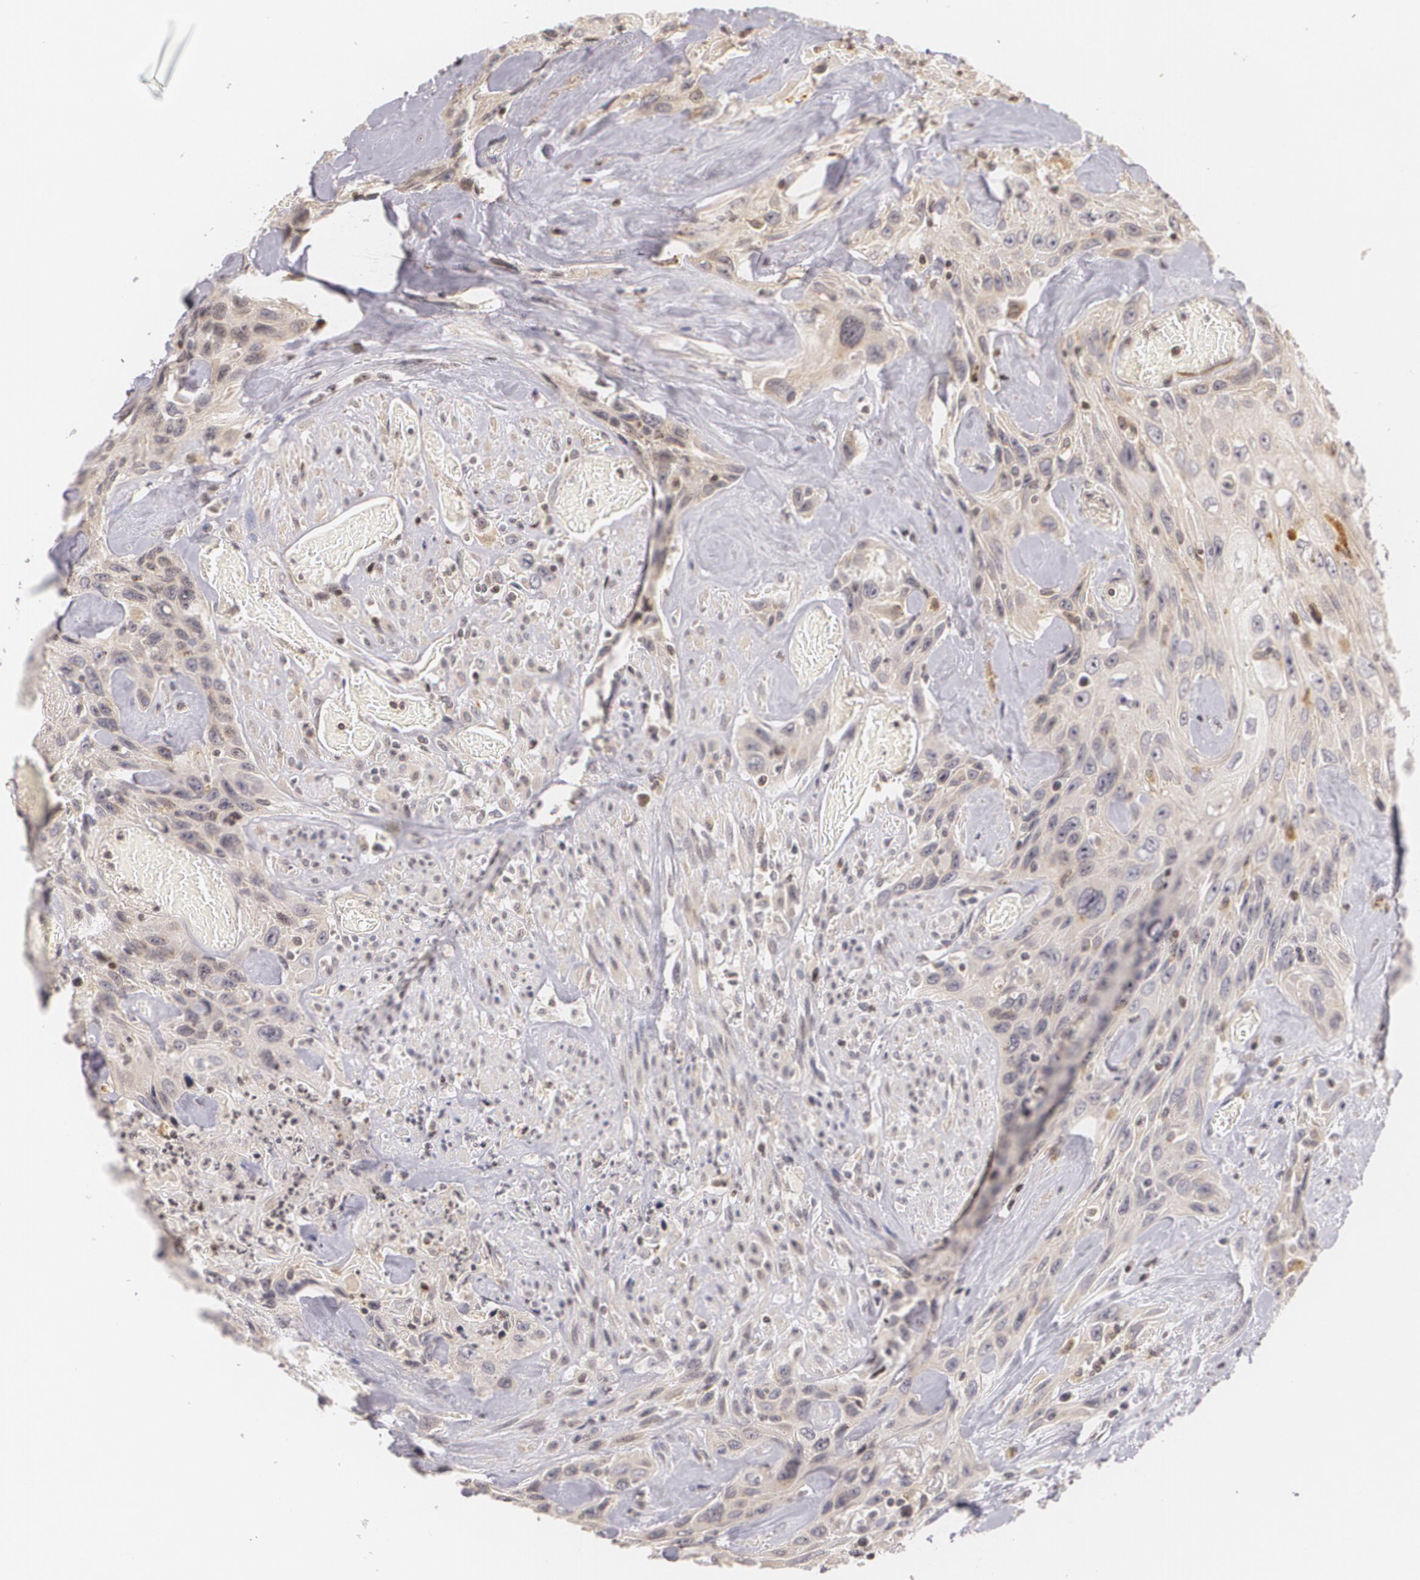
{"staining": {"intensity": "weak", "quantity": "25%-75%", "location": "cytoplasmic/membranous"}, "tissue": "urothelial cancer", "cell_type": "Tumor cells", "image_type": "cancer", "snomed": [{"axis": "morphology", "description": "Urothelial carcinoma, High grade"}, {"axis": "topography", "description": "Urinary bladder"}], "caption": "Protein expression analysis of high-grade urothelial carcinoma displays weak cytoplasmic/membranous staining in approximately 25%-75% of tumor cells. (DAB IHC, brown staining for protein, blue staining for nuclei).", "gene": "VAV3", "patient": {"sex": "female", "age": 84}}